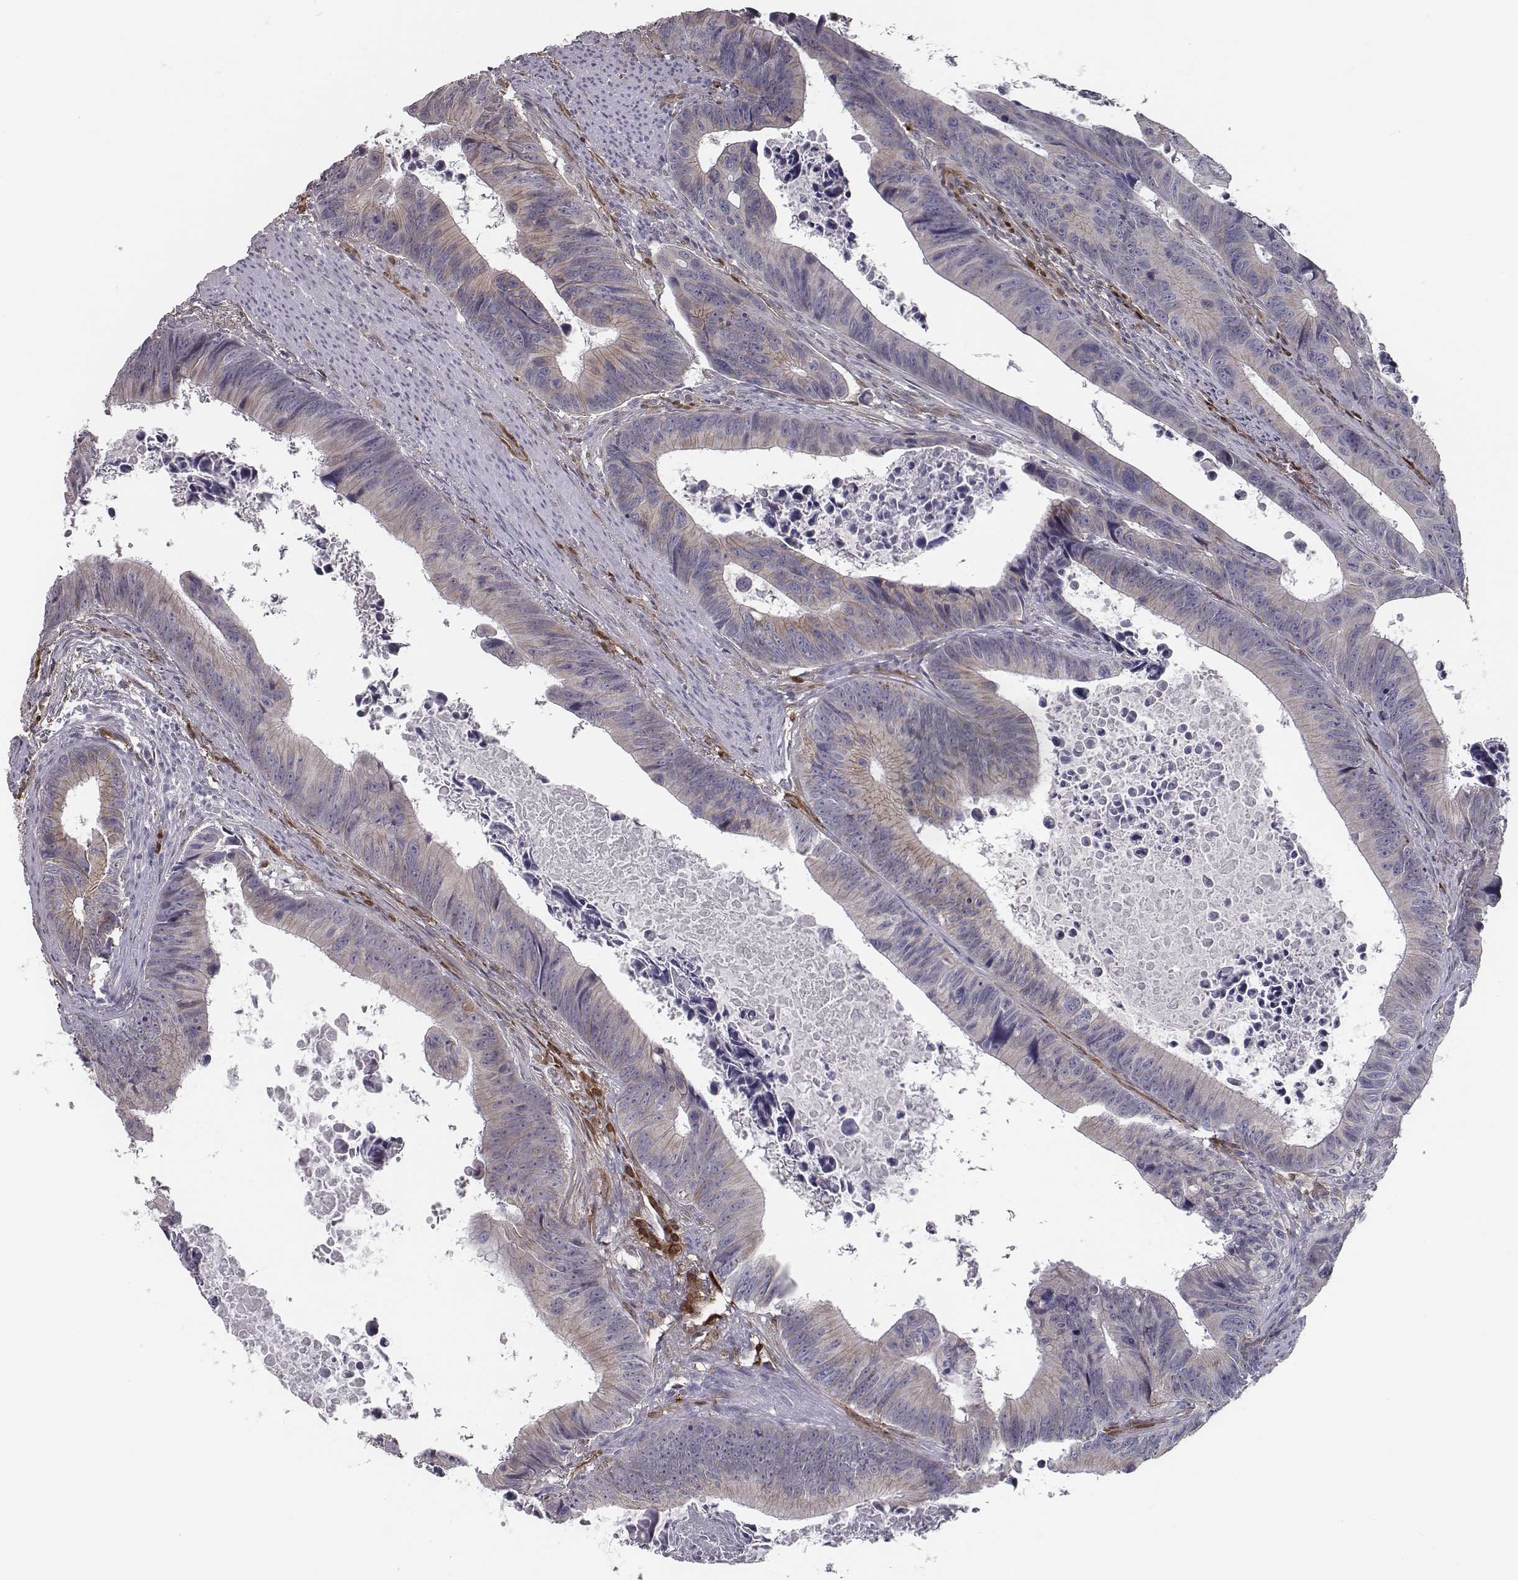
{"staining": {"intensity": "weak", "quantity": "<25%", "location": "cytoplasmic/membranous"}, "tissue": "colorectal cancer", "cell_type": "Tumor cells", "image_type": "cancer", "snomed": [{"axis": "morphology", "description": "Adenocarcinoma, NOS"}, {"axis": "topography", "description": "Colon"}], "caption": "Tumor cells show no significant protein positivity in colorectal cancer.", "gene": "ISYNA1", "patient": {"sex": "female", "age": 87}}